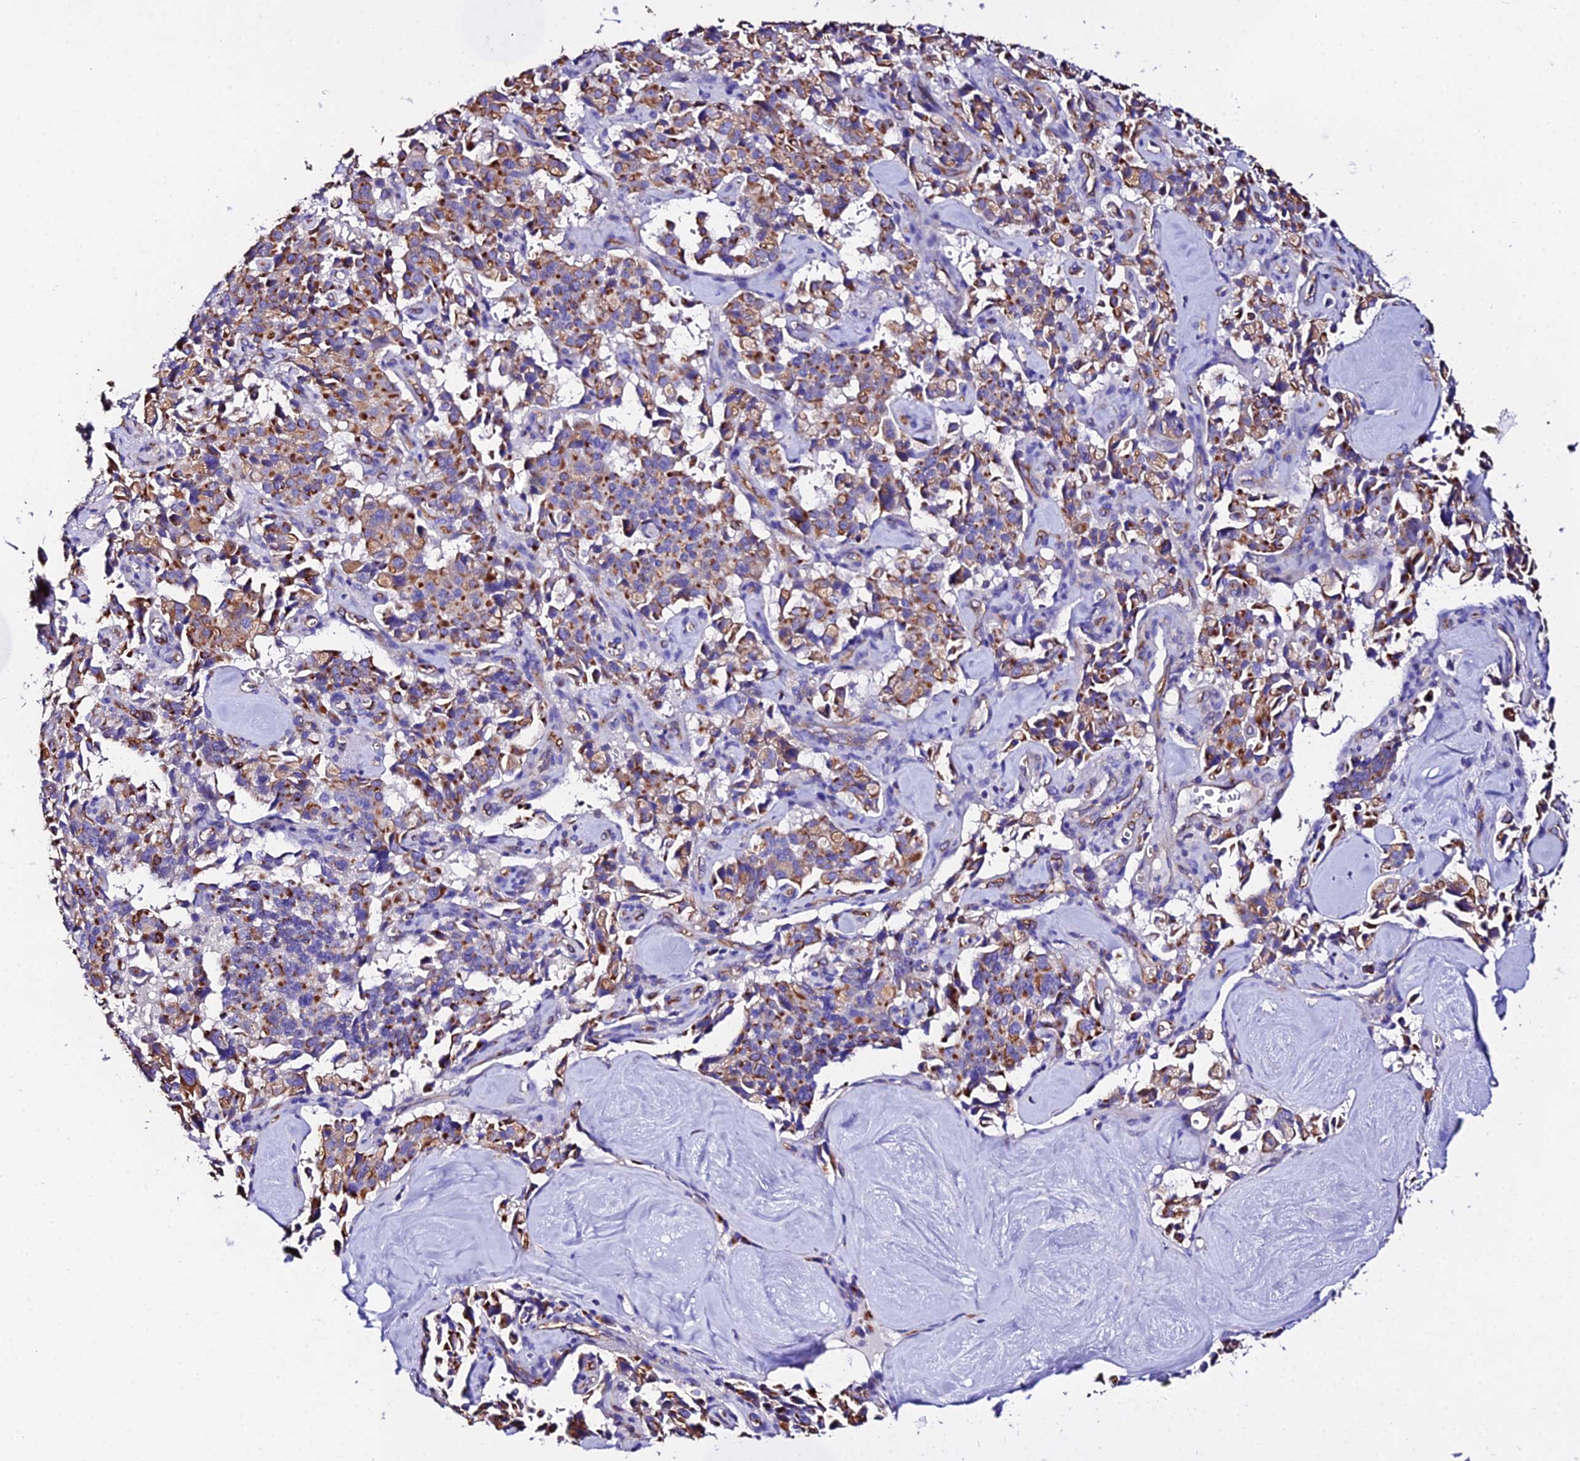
{"staining": {"intensity": "moderate", "quantity": ">75%", "location": "cytoplasmic/membranous"}, "tissue": "pancreatic cancer", "cell_type": "Tumor cells", "image_type": "cancer", "snomed": [{"axis": "morphology", "description": "Adenocarcinoma, NOS"}, {"axis": "topography", "description": "Pancreas"}], "caption": "Human pancreatic cancer (adenocarcinoma) stained with a protein marker exhibits moderate staining in tumor cells.", "gene": "DAW1", "patient": {"sex": "male", "age": 65}}